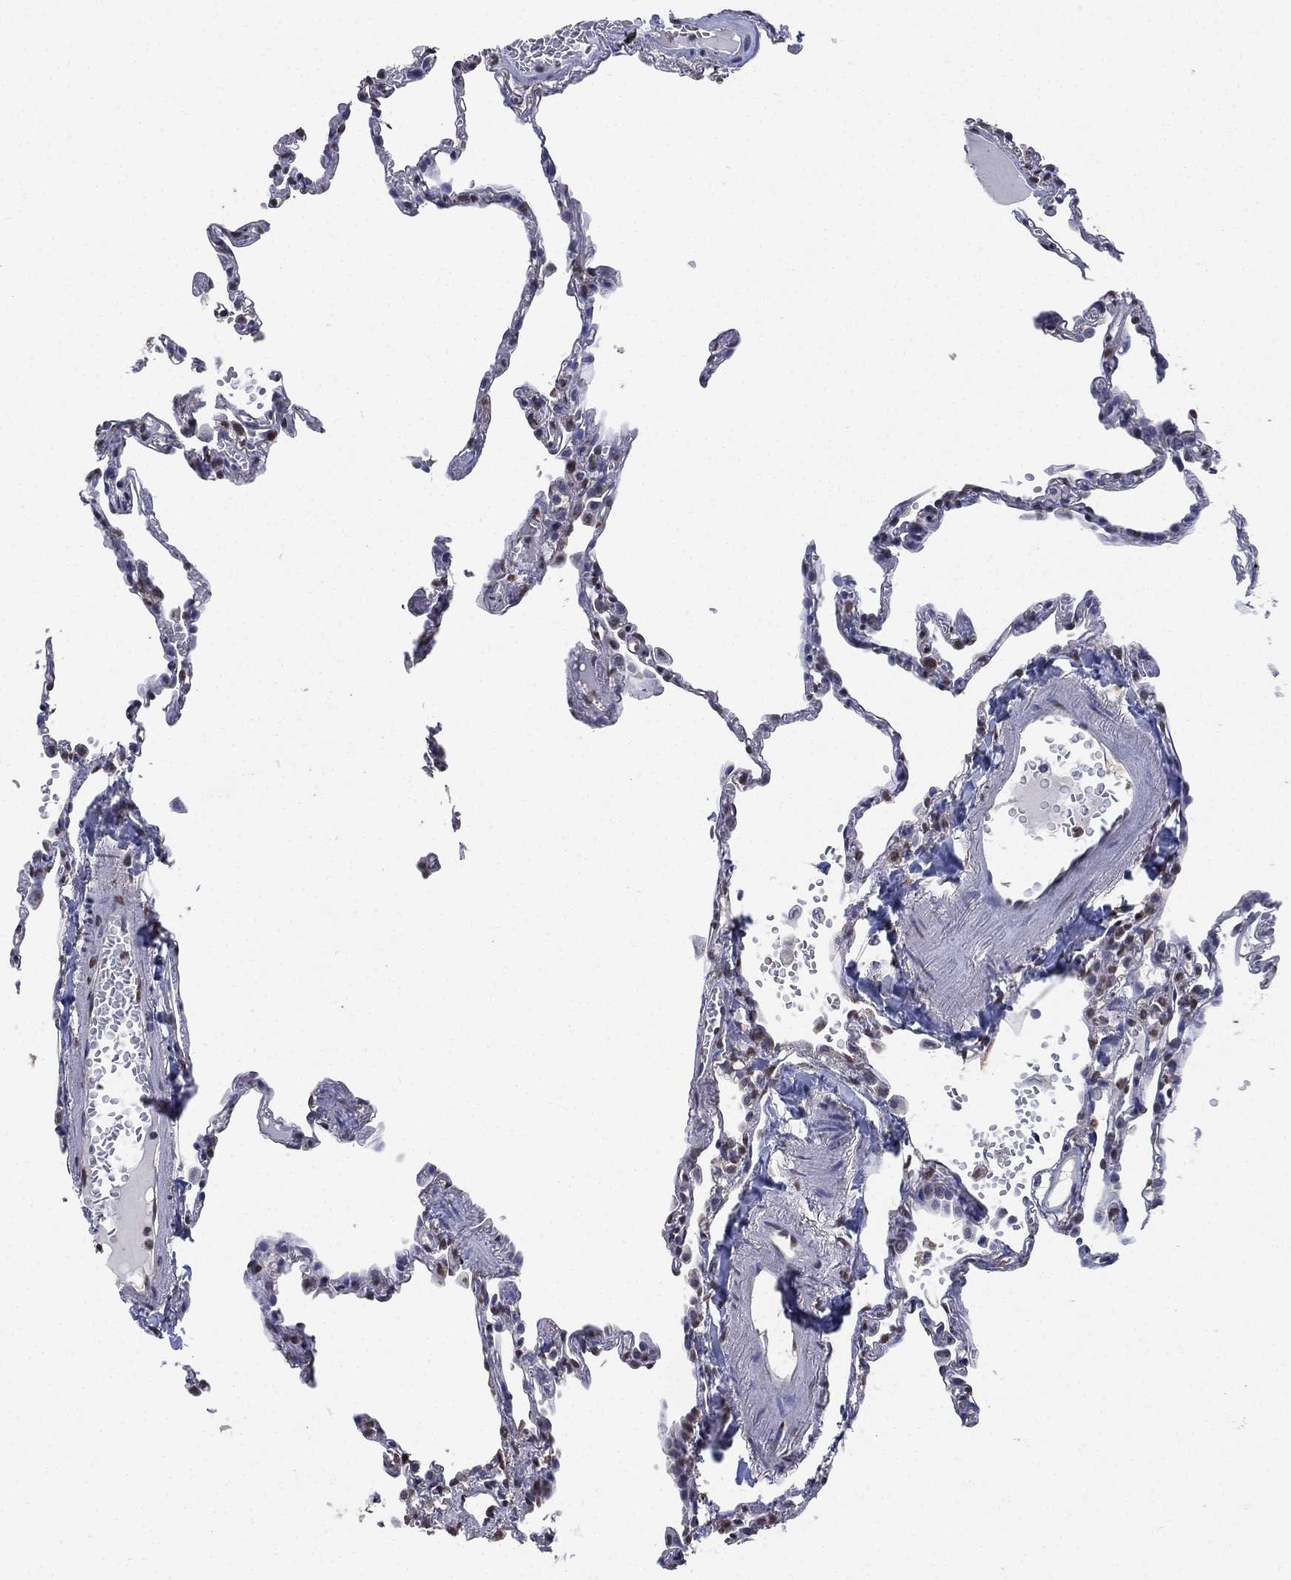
{"staining": {"intensity": "weak", "quantity": "<25%", "location": "nuclear"}, "tissue": "lung", "cell_type": "Alveolar cells", "image_type": "normal", "snomed": [{"axis": "morphology", "description": "Normal tissue, NOS"}, {"axis": "topography", "description": "Lung"}], "caption": "Human lung stained for a protein using immunohistochemistry reveals no staining in alveolar cells.", "gene": "ALDH7A1", "patient": {"sex": "male", "age": 78}}